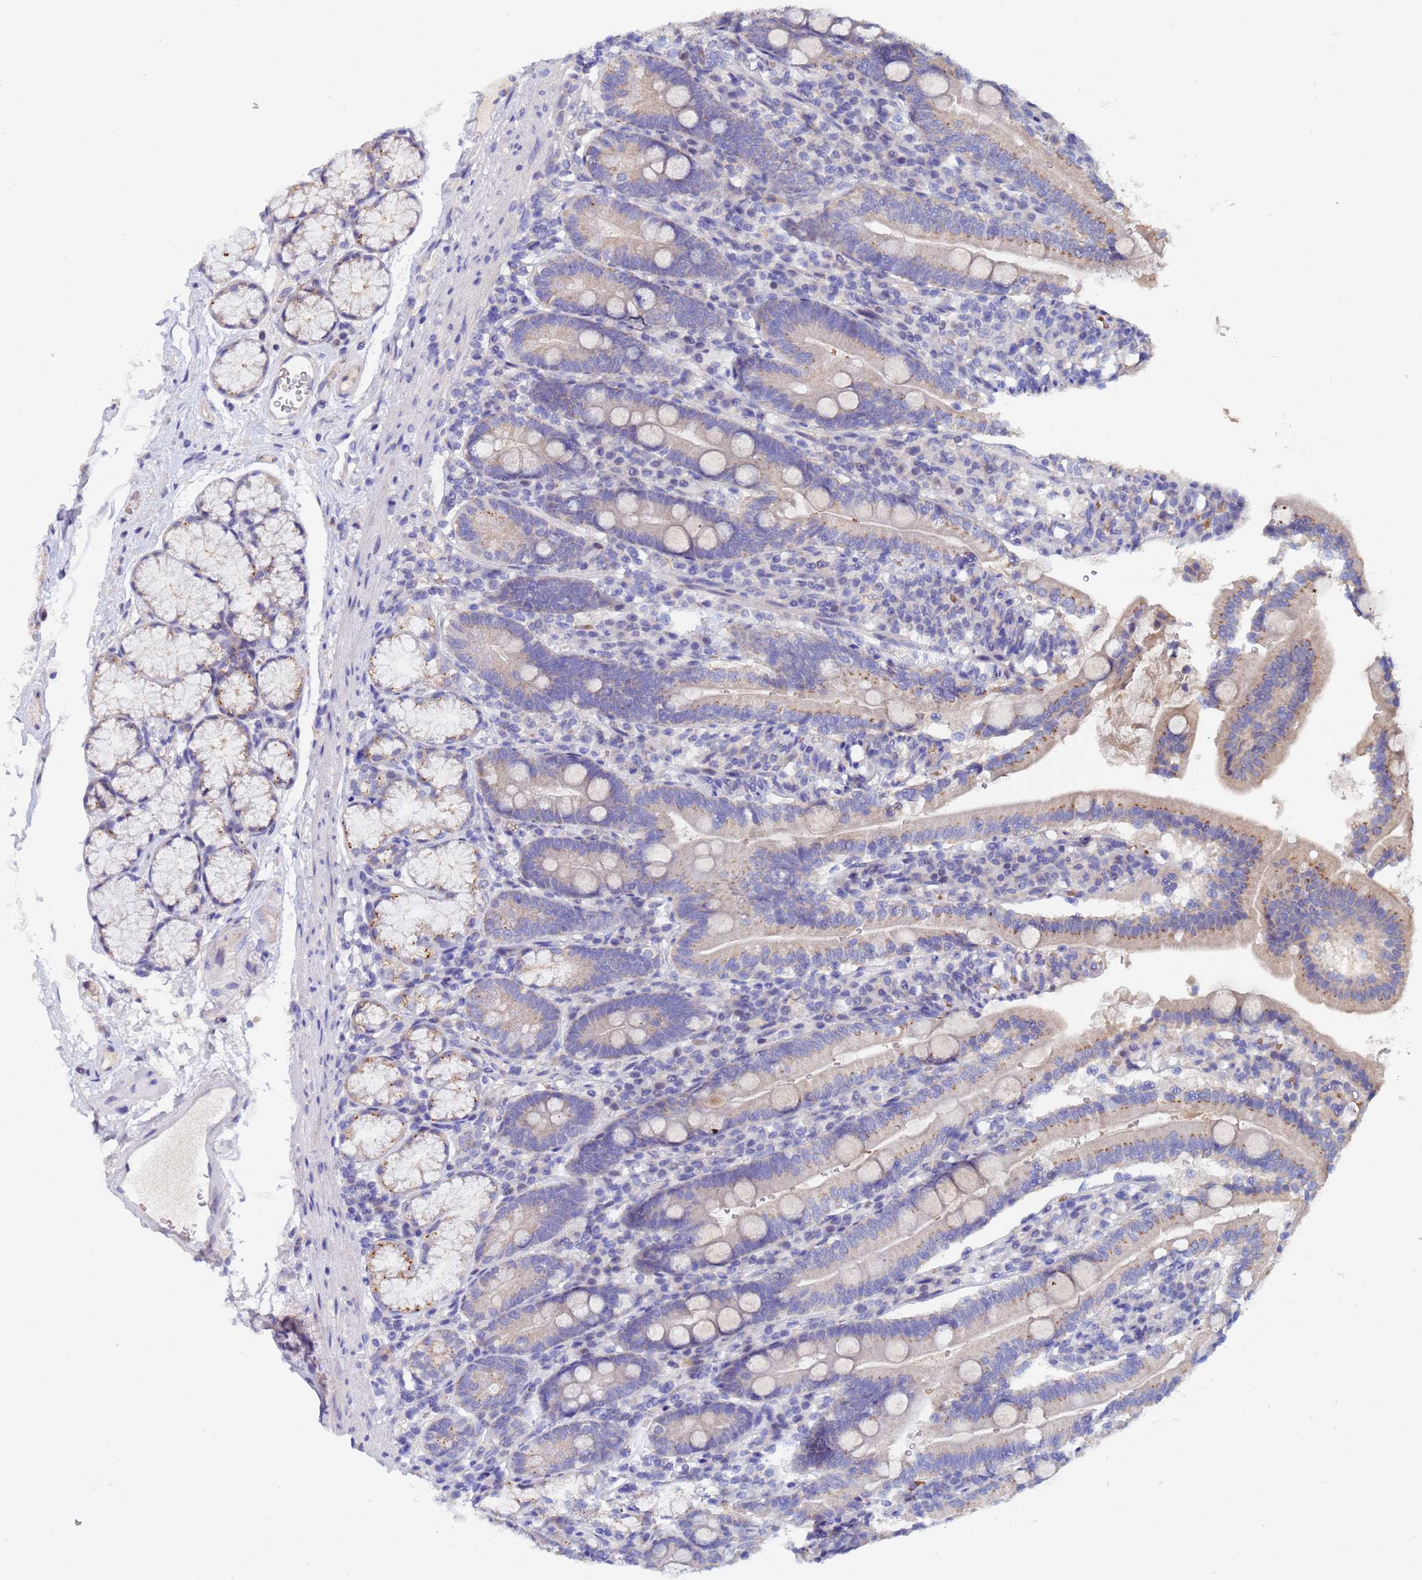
{"staining": {"intensity": "moderate", "quantity": "25%-75%", "location": "cytoplasmic/membranous"}, "tissue": "duodenum", "cell_type": "Glandular cells", "image_type": "normal", "snomed": [{"axis": "morphology", "description": "Normal tissue, NOS"}, {"axis": "topography", "description": "Duodenum"}], "caption": "Duodenum stained with DAB (3,3'-diaminobenzidine) immunohistochemistry shows medium levels of moderate cytoplasmic/membranous expression in approximately 25%-75% of glandular cells. The protein of interest is shown in brown color, while the nuclei are stained blue.", "gene": "IHO1", "patient": {"sex": "female", "age": 67}}